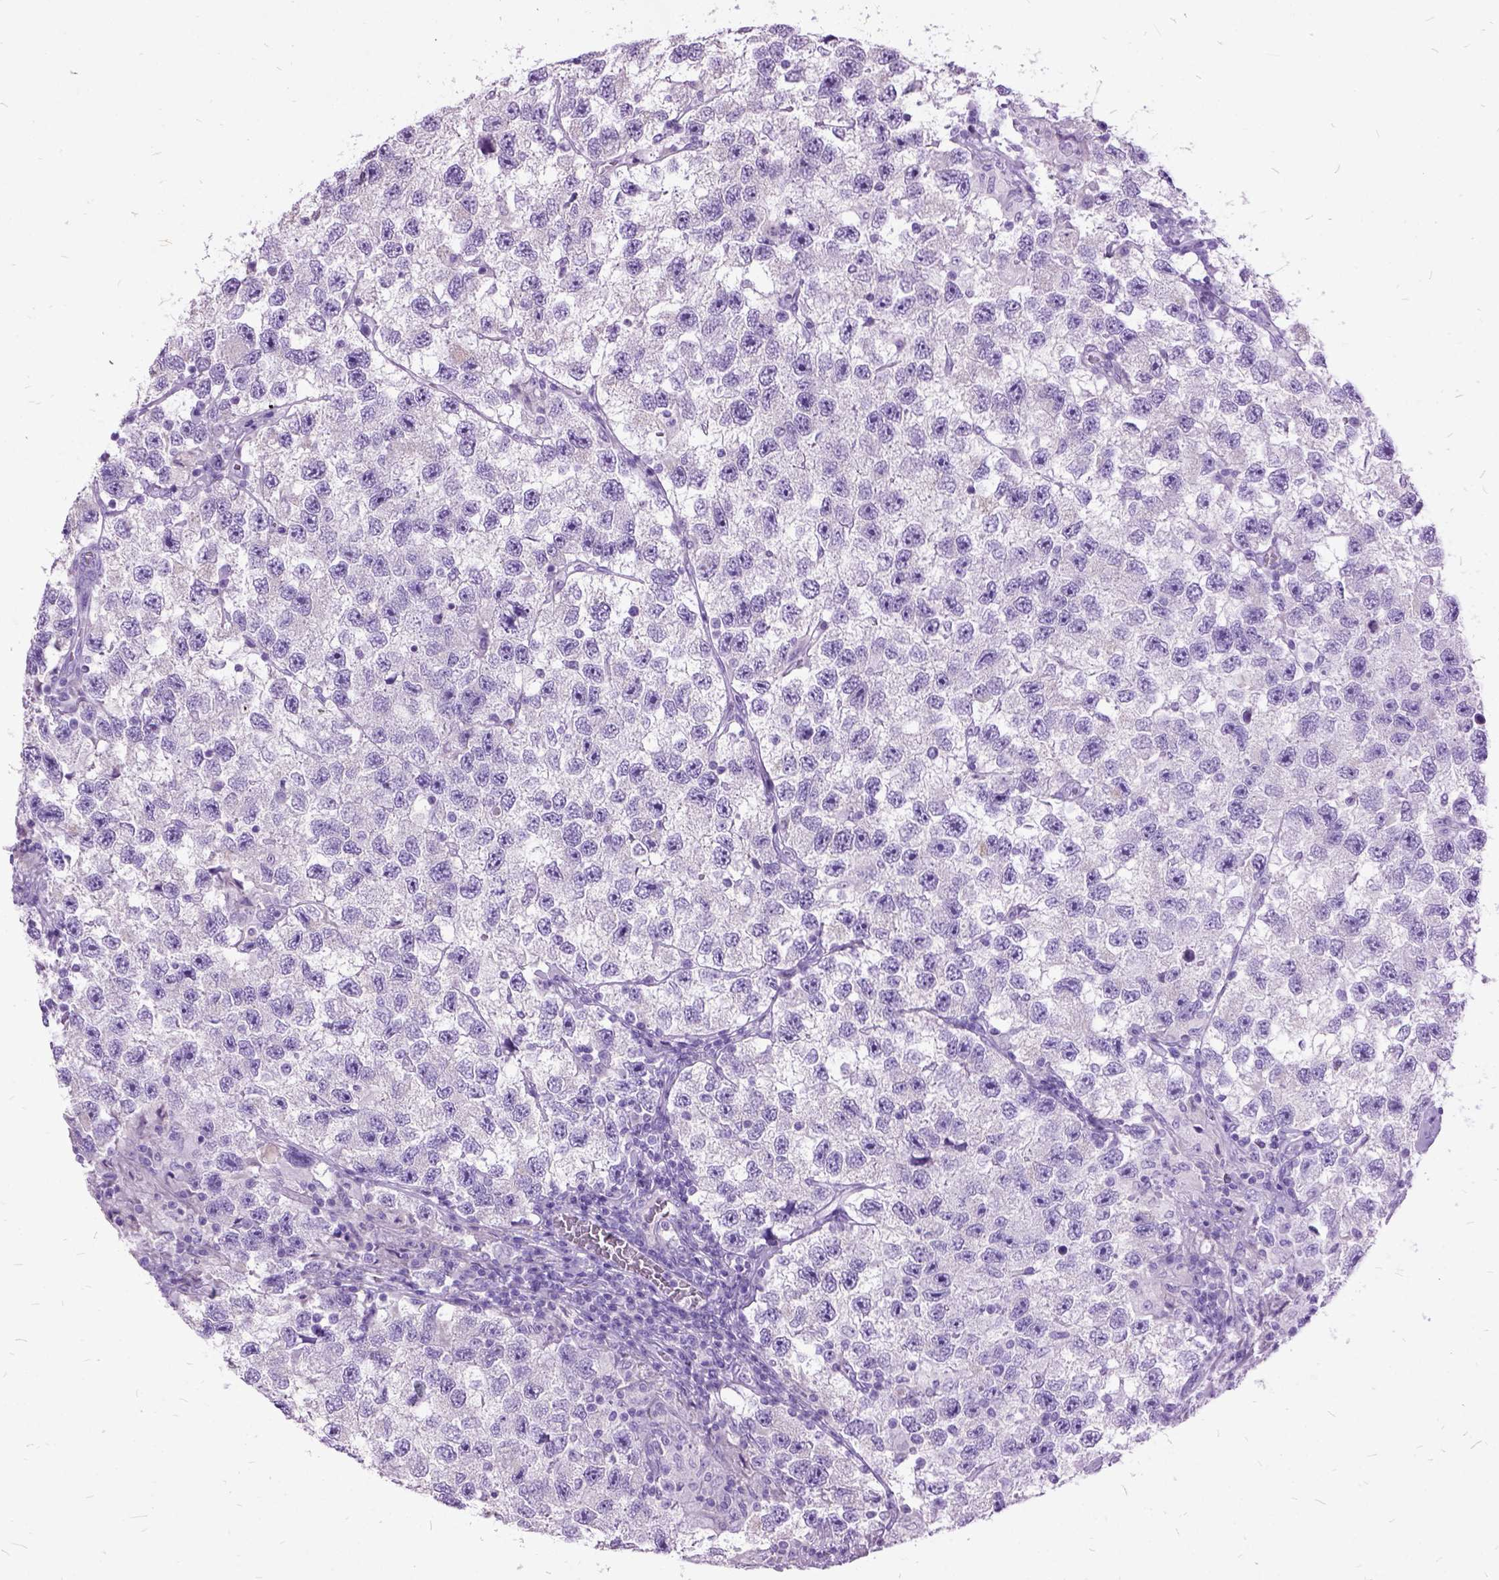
{"staining": {"intensity": "negative", "quantity": "none", "location": "none"}, "tissue": "testis cancer", "cell_type": "Tumor cells", "image_type": "cancer", "snomed": [{"axis": "morphology", "description": "Seminoma, NOS"}, {"axis": "topography", "description": "Testis"}], "caption": "There is no significant staining in tumor cells of testis seminoma.", "gene": "MME", "patient": {"sex": "male", "age": 26}}